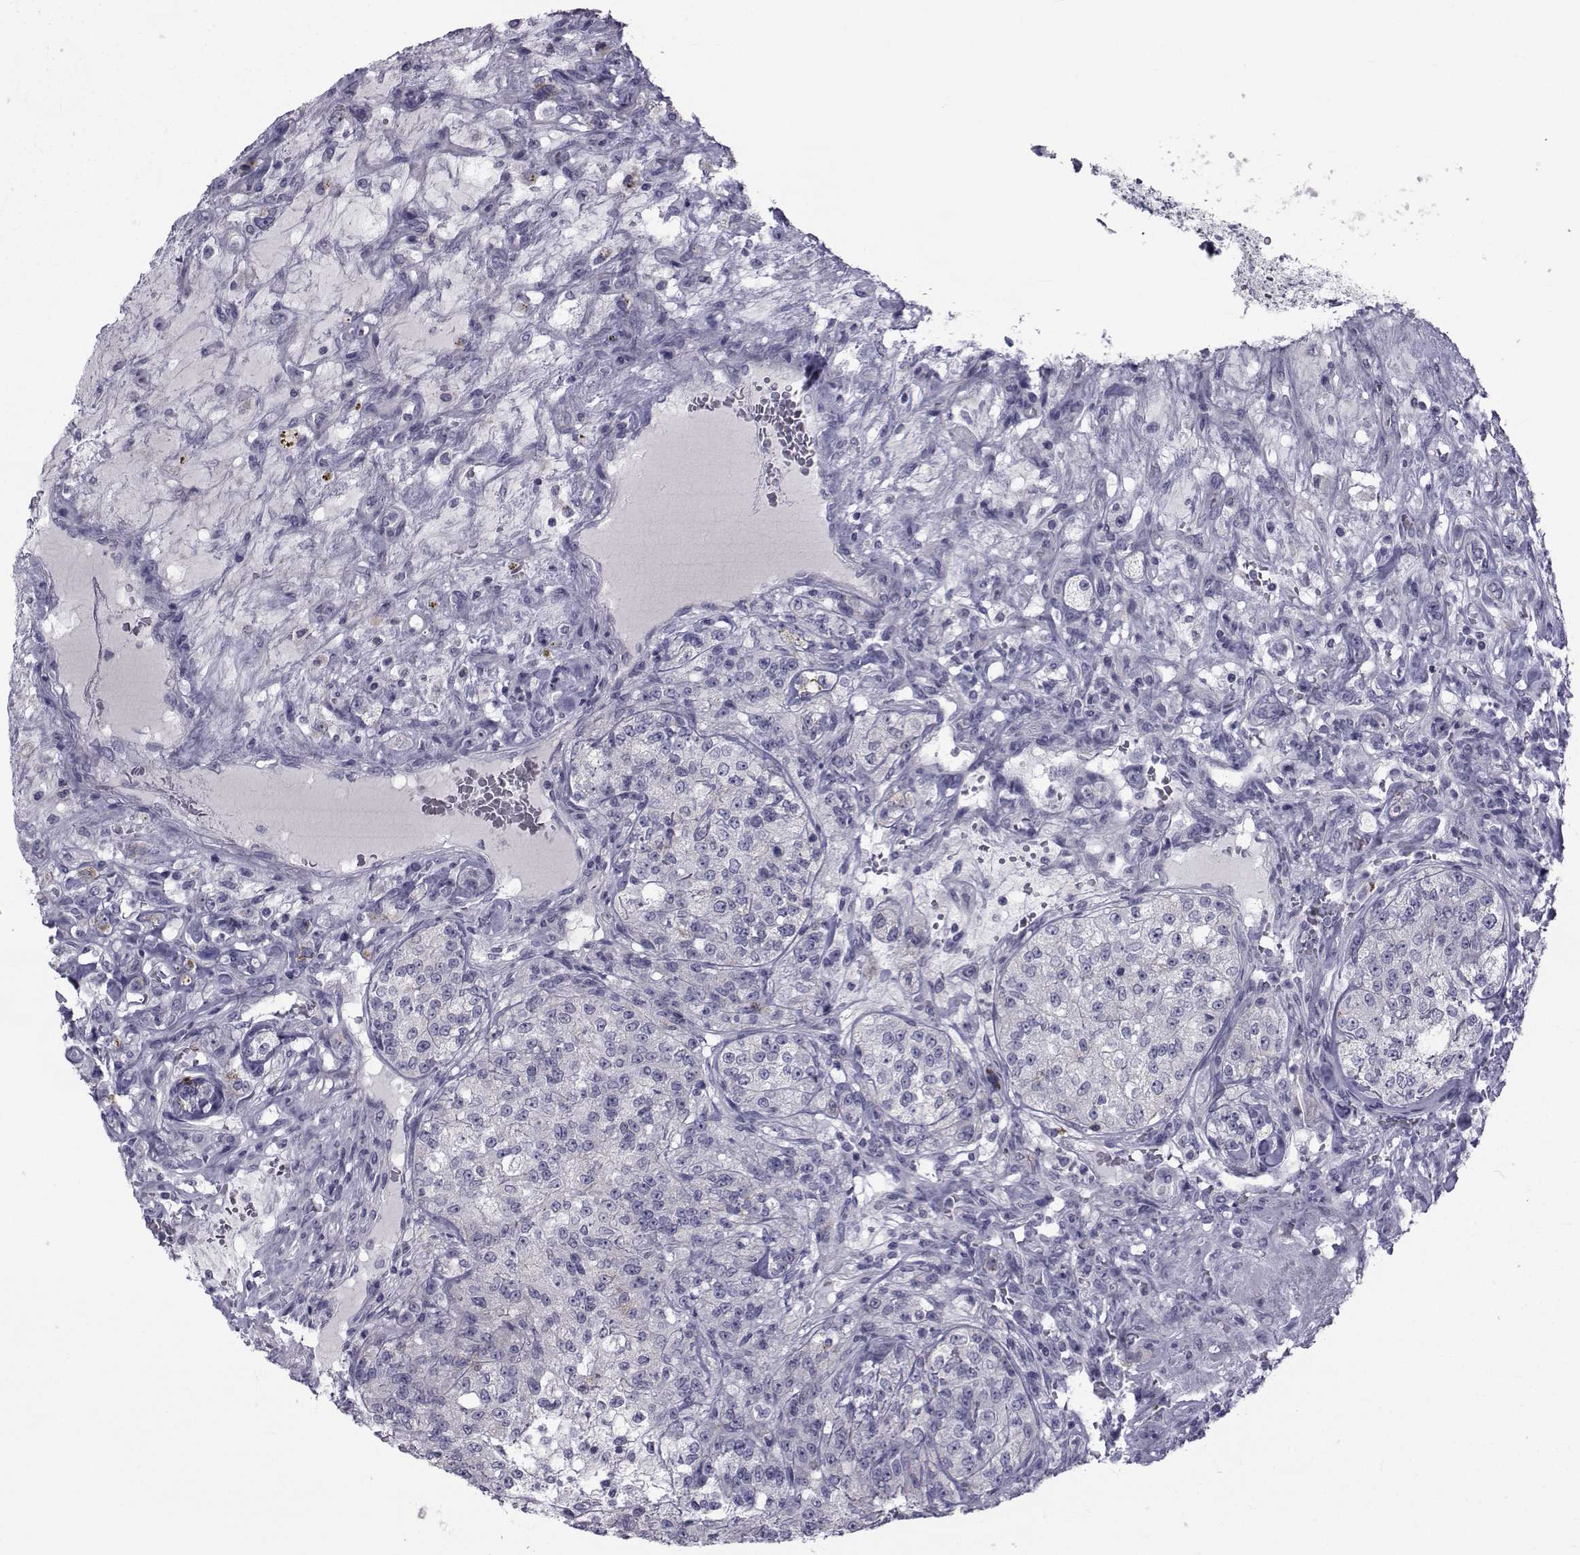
{"staining": {"intensity": "weak", "quantity": "25%-75%", "location": "cytoplasmic/membranous"}, "tissue": "renal cancer", "cell_type": "Tumor cells", "image_type": "cancer", "snomed": [{"axis": "morphology", "description": "Adenocarcinoma, NOS"}, {"axis": "topography", "description": "Kidney"}], "caption": "This micrograph displays immunohistochemistry (IHC) staining of human adenocarcinoma (renal), with low weak cytoplasmic/membranous positivity in approximately 25%-75% of tumor cells.", "gene": "FDXR", "patient": {"sex": "female", "age": 63}}